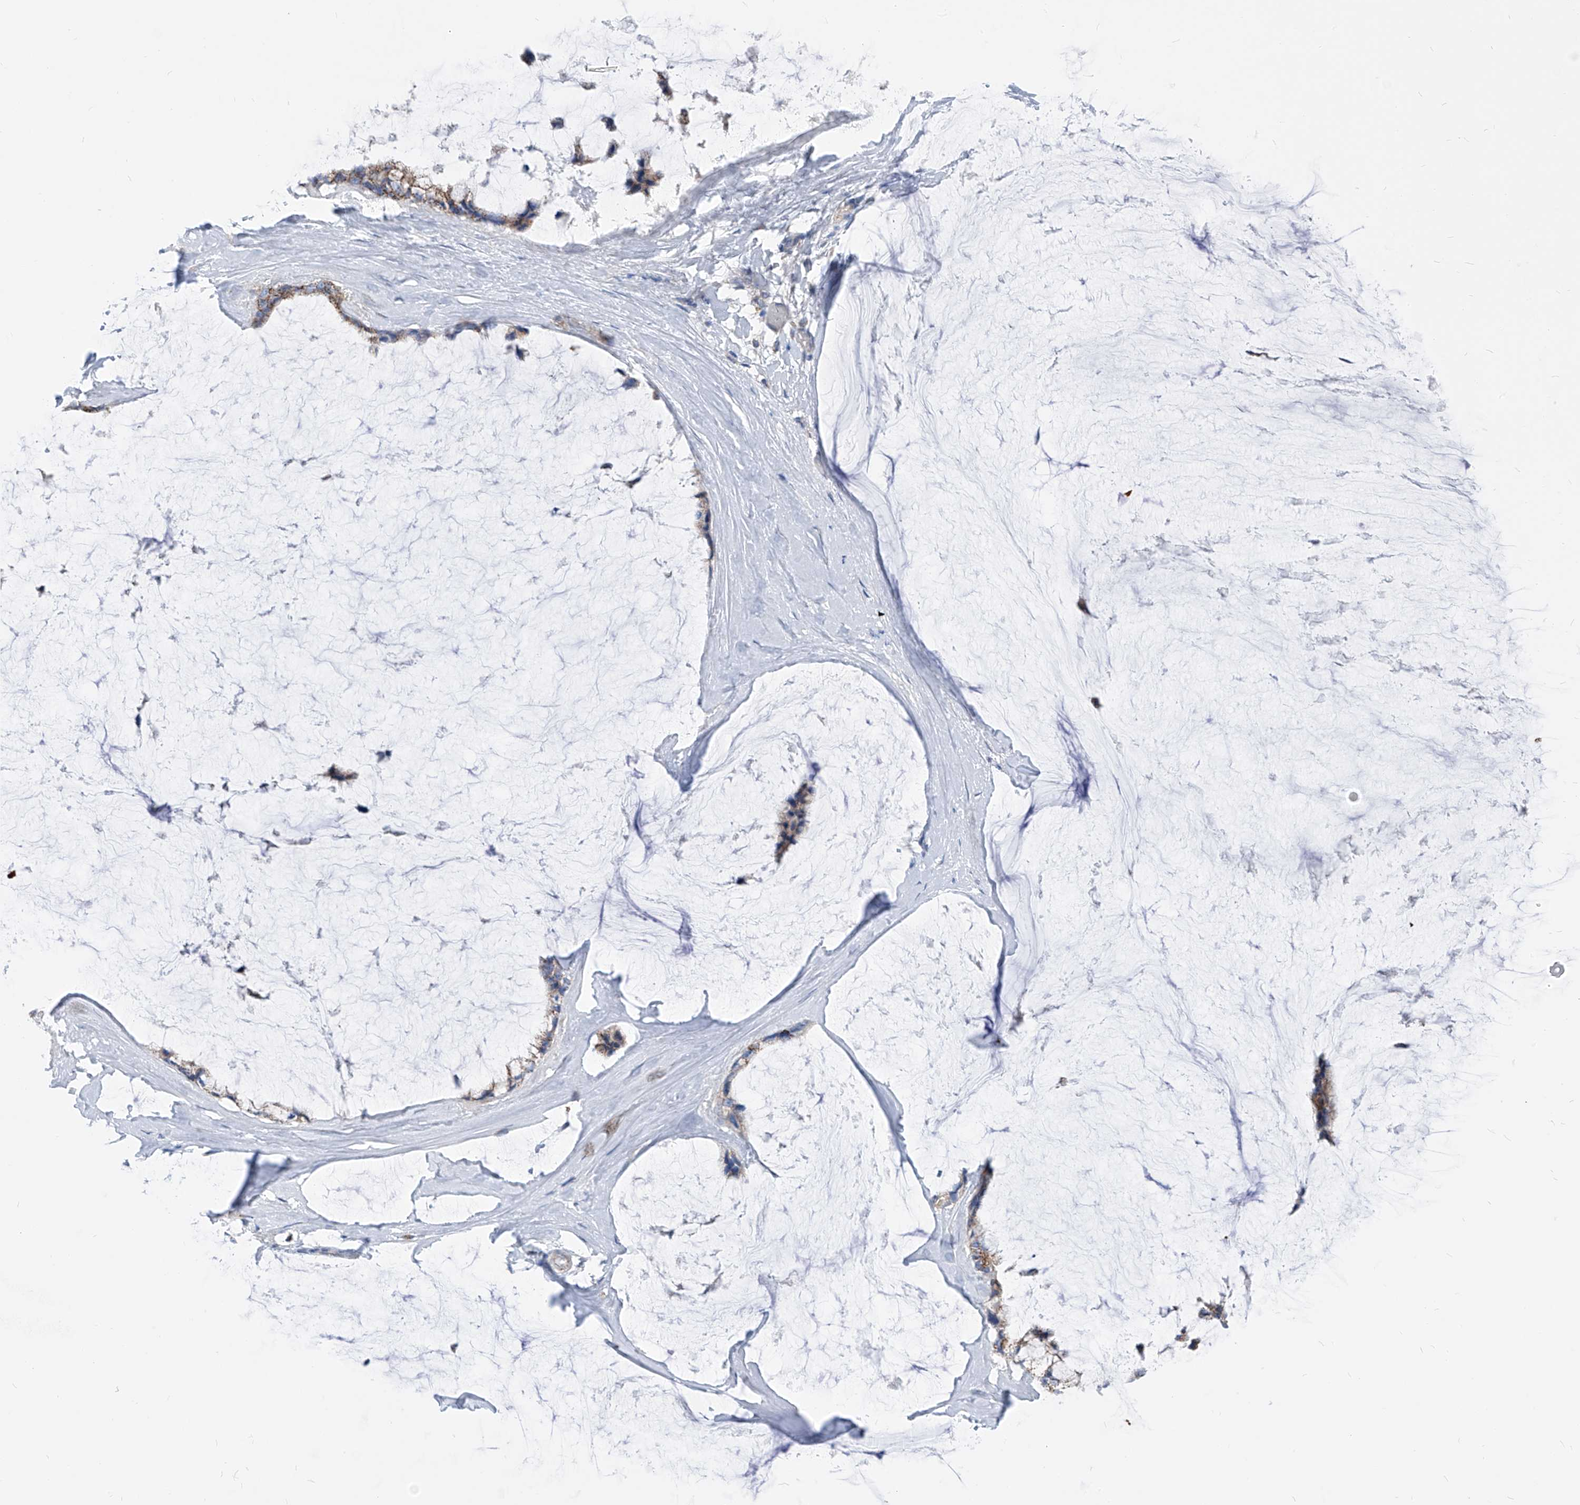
{"staining": {"intensity": "moderate", "quantity": ">75%", "location": "cytoplasmic/membranous"}, "tissue": "ovarian cancer", "cell_type": "Tumor cells", "image_type": "cancer", "snomed": [{"axis": "morphology", "description": "Cystadenocarcinoma, mucinous, NOS"}, {"axis": "topography", "description": "Ovary"}], "caption": "Human ovarian mucinous cystadenocarcinoma stained for a protein (brown) exhibits moderate cytoplasmic/membranous positive positivity in about >75% of tumor cells.", "gene": "AGPS", "patient": {"sex": "female", "age": 39}}